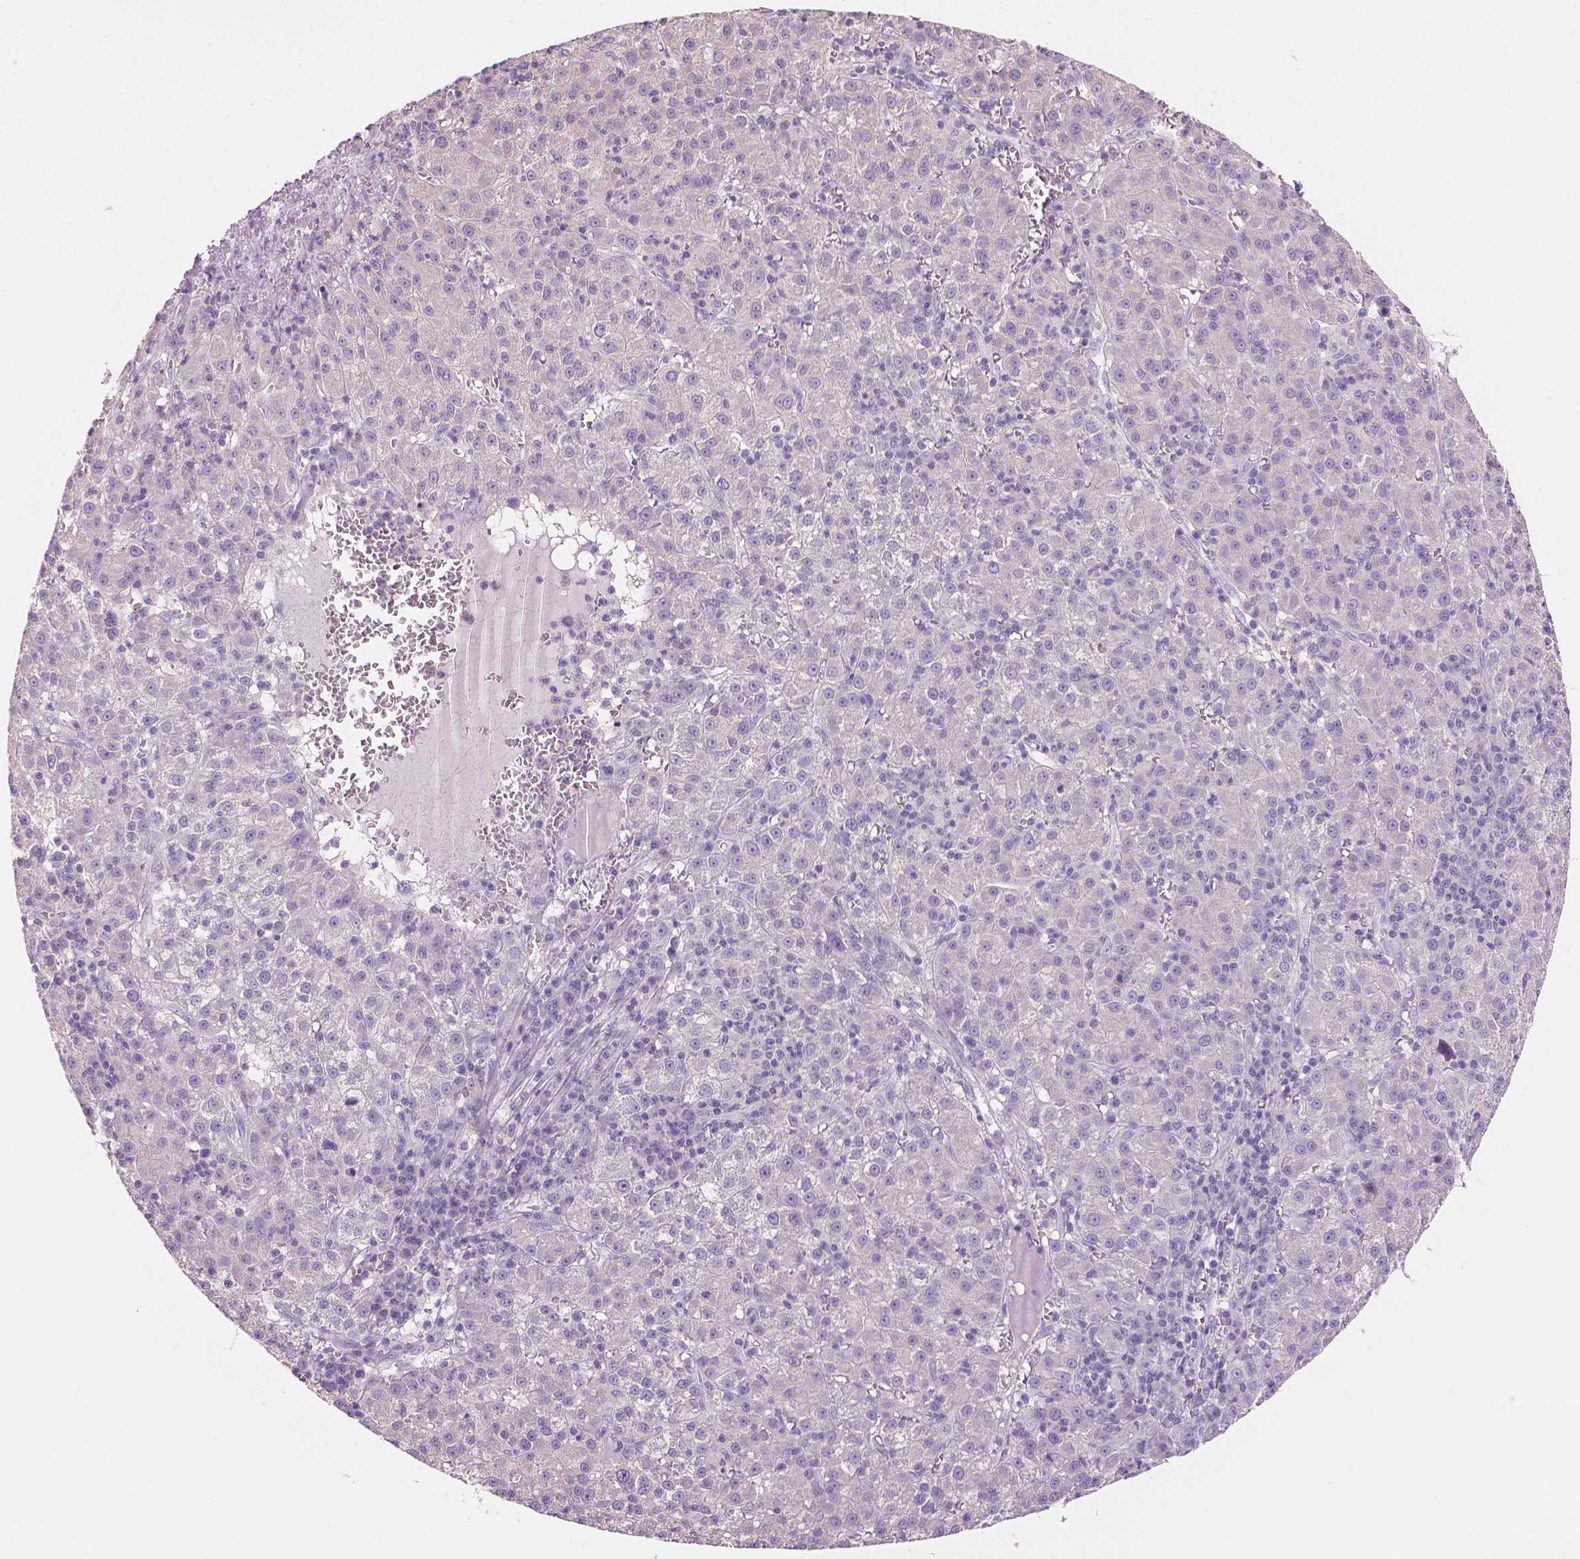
{"staining": {"intensity": "negative", "quantity": "none", "location": "none"}, "tissue": "liver cancer", "cell_type": "Tumor cells", "image_type": "cancer", "snomed": [{"axis": "morphology", "description": "Carcinoma, Hepatocellular, NOS"}, {"axis": "topography", "description": "Liver"}], "caption": "This photomicrograph is of liver cancer stained with immunohistochemistry to label a protein in brown with the nuclei are counter-stained blue. There is no expression in tumor cells. Brightfield microscopy of IHC stained with DAB (brown) and hematoxylin (blue), captured at high magnification.", "gene": "SBSN", "patient": {"sex": "female", "age": 60}}